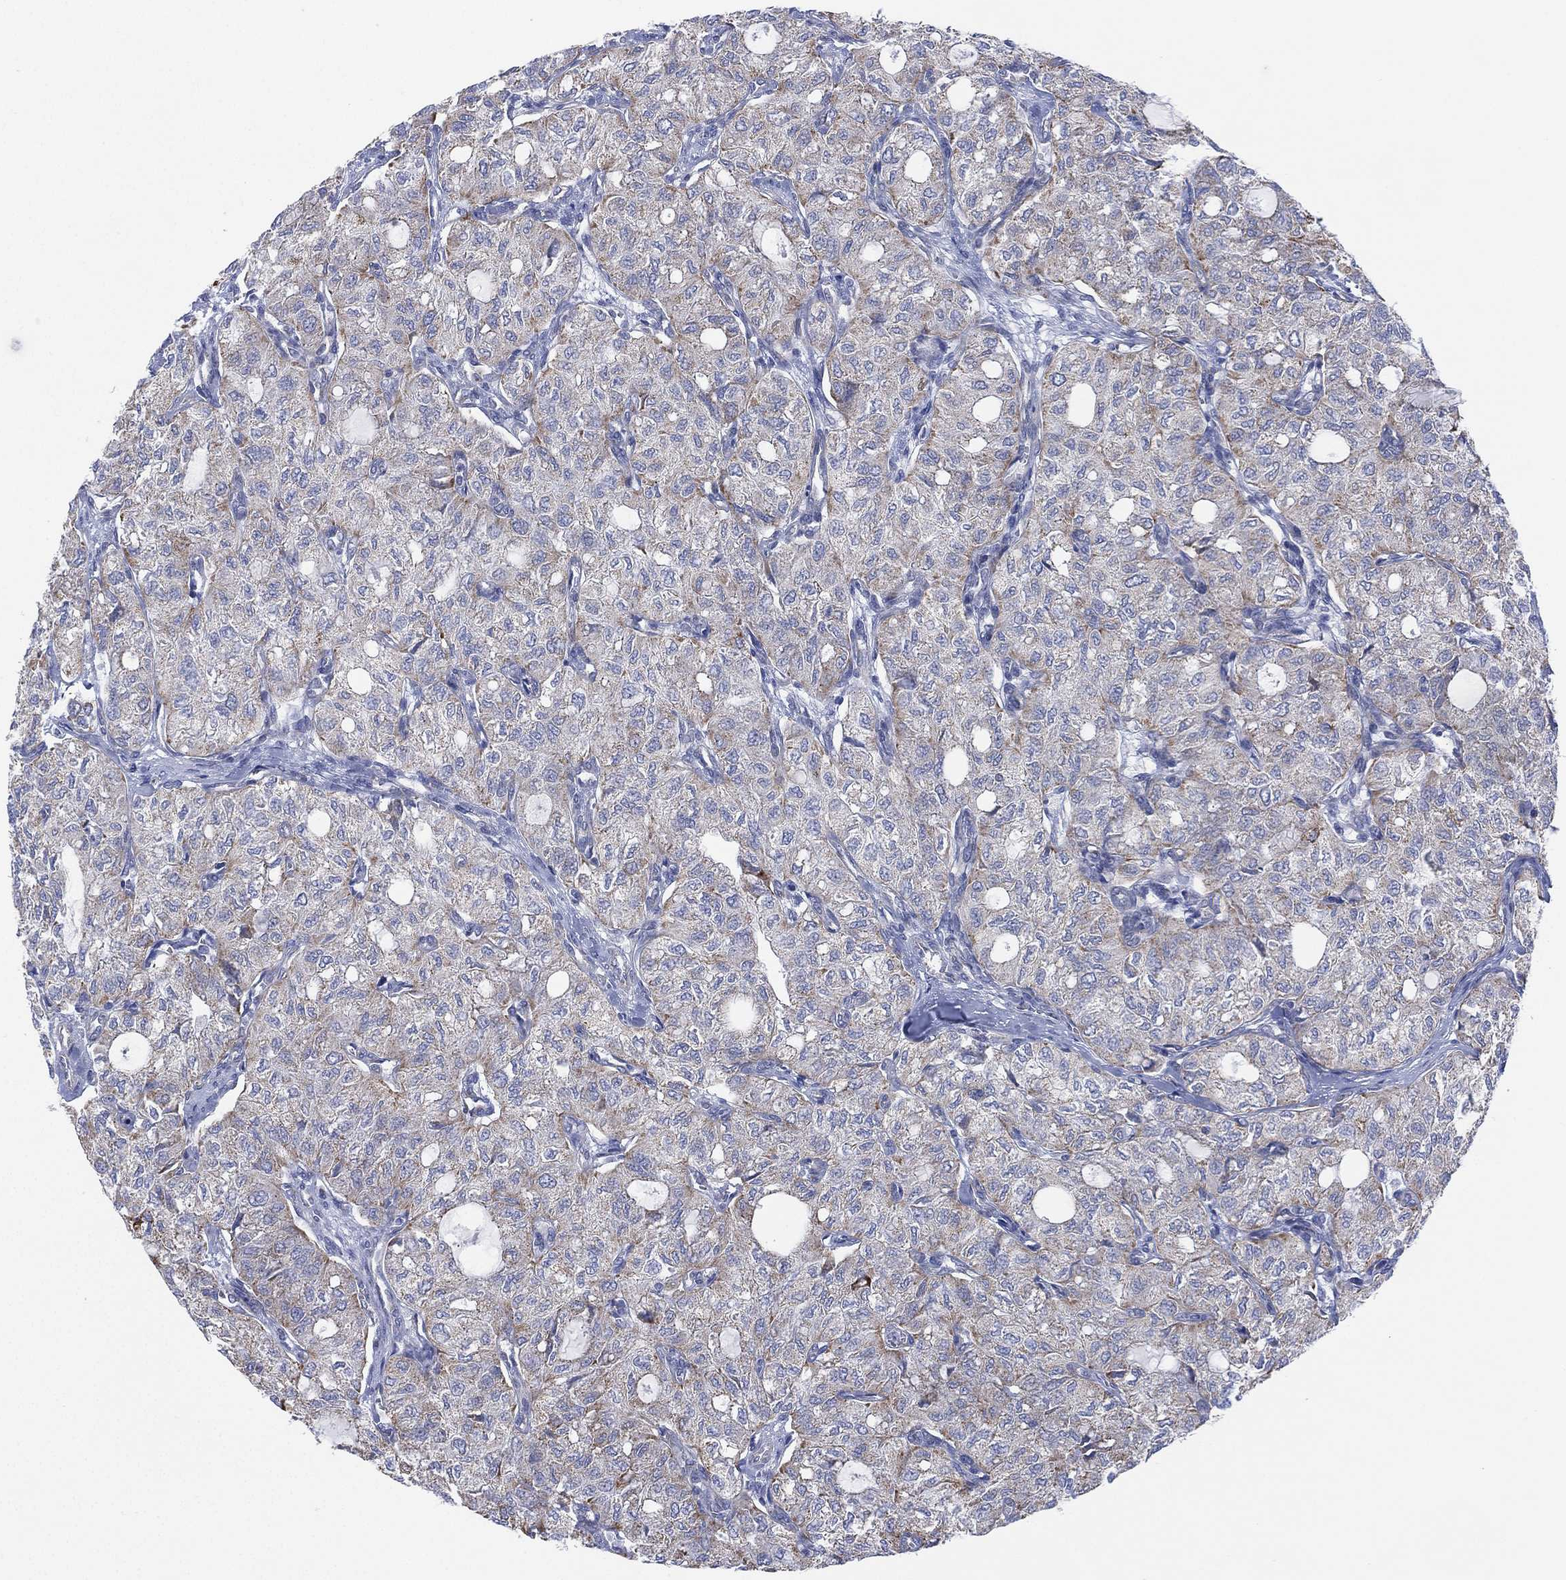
{"staining": {"intensity": "moderate", "quantity": "<25%", "location": "cytoplasmic/membranous"}, "tissue": "thyroid cancer", "cell_type": "Tumor cells", "image_type": "cancer", "snomed": [{"axis": "morphology", "description": "Follicular adenoma carcinoma, NOS"}, {"axis": "topography", "description": "Thyroid gland"}], "caption": "Human thyroid cancer stained with a protein marker shows moderate staining in tumor cells.", "gene": "INA", "patient": {"sex": "male", "age": 75}}